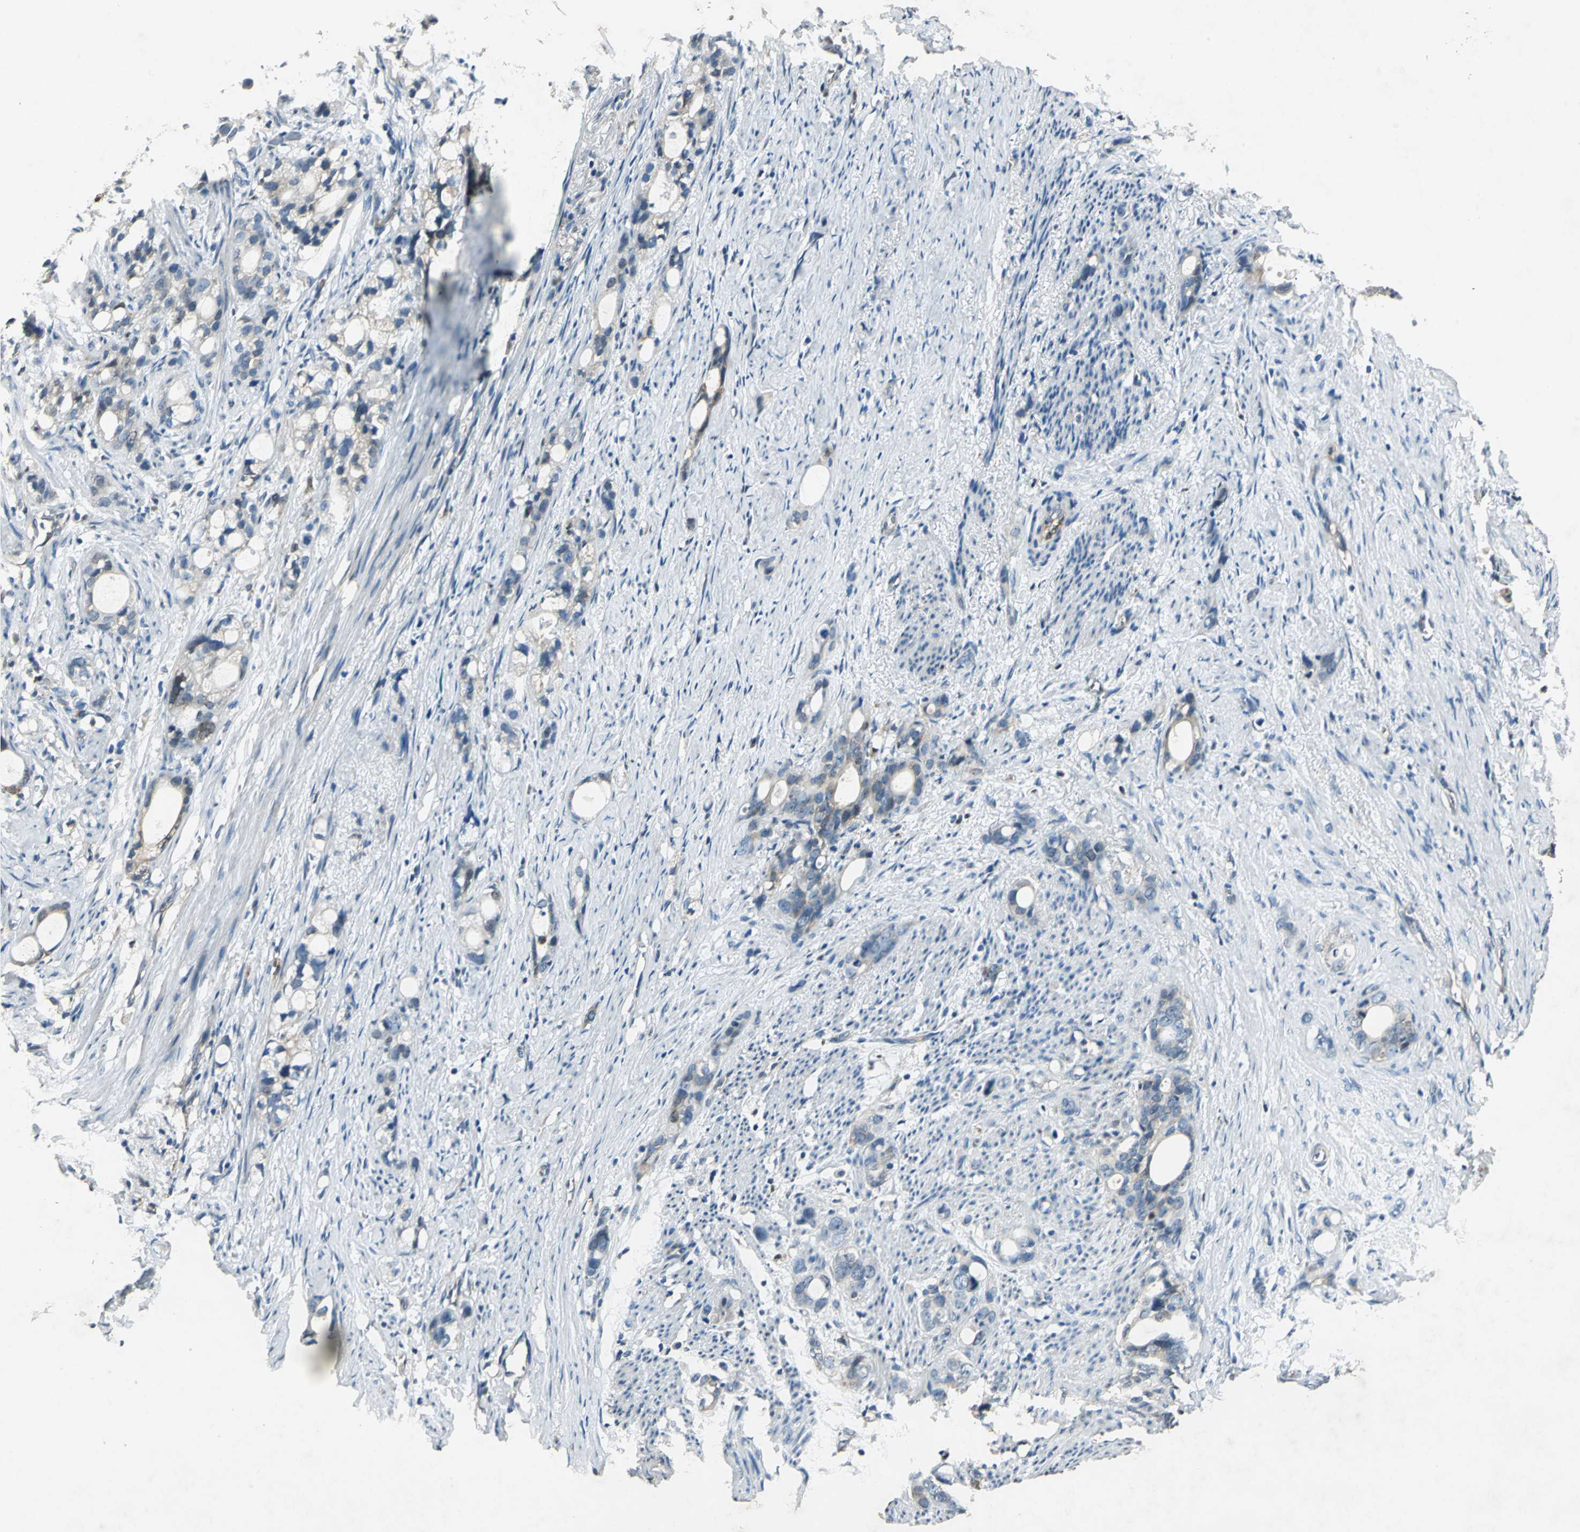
{"staining": {"intensity": "weak", "quantity": ">75%", "location": "cytoplasmic/membranous"}, "tissue": "stomach cancer", "cell_type": "Tumor cells", "image_type": "cancer", "snomed": [{"axis": "morphology", "description": "Adenocarcinoma, NOS"}, {"axis": "topography", "description": "Stomach"}], "caption": "Human stomach adenocarcinoma stained with a protein marker exhibits weak staining in tumor cells.", "gene": "RRM2B", "patient": {"sex": "female", "age": 75}}